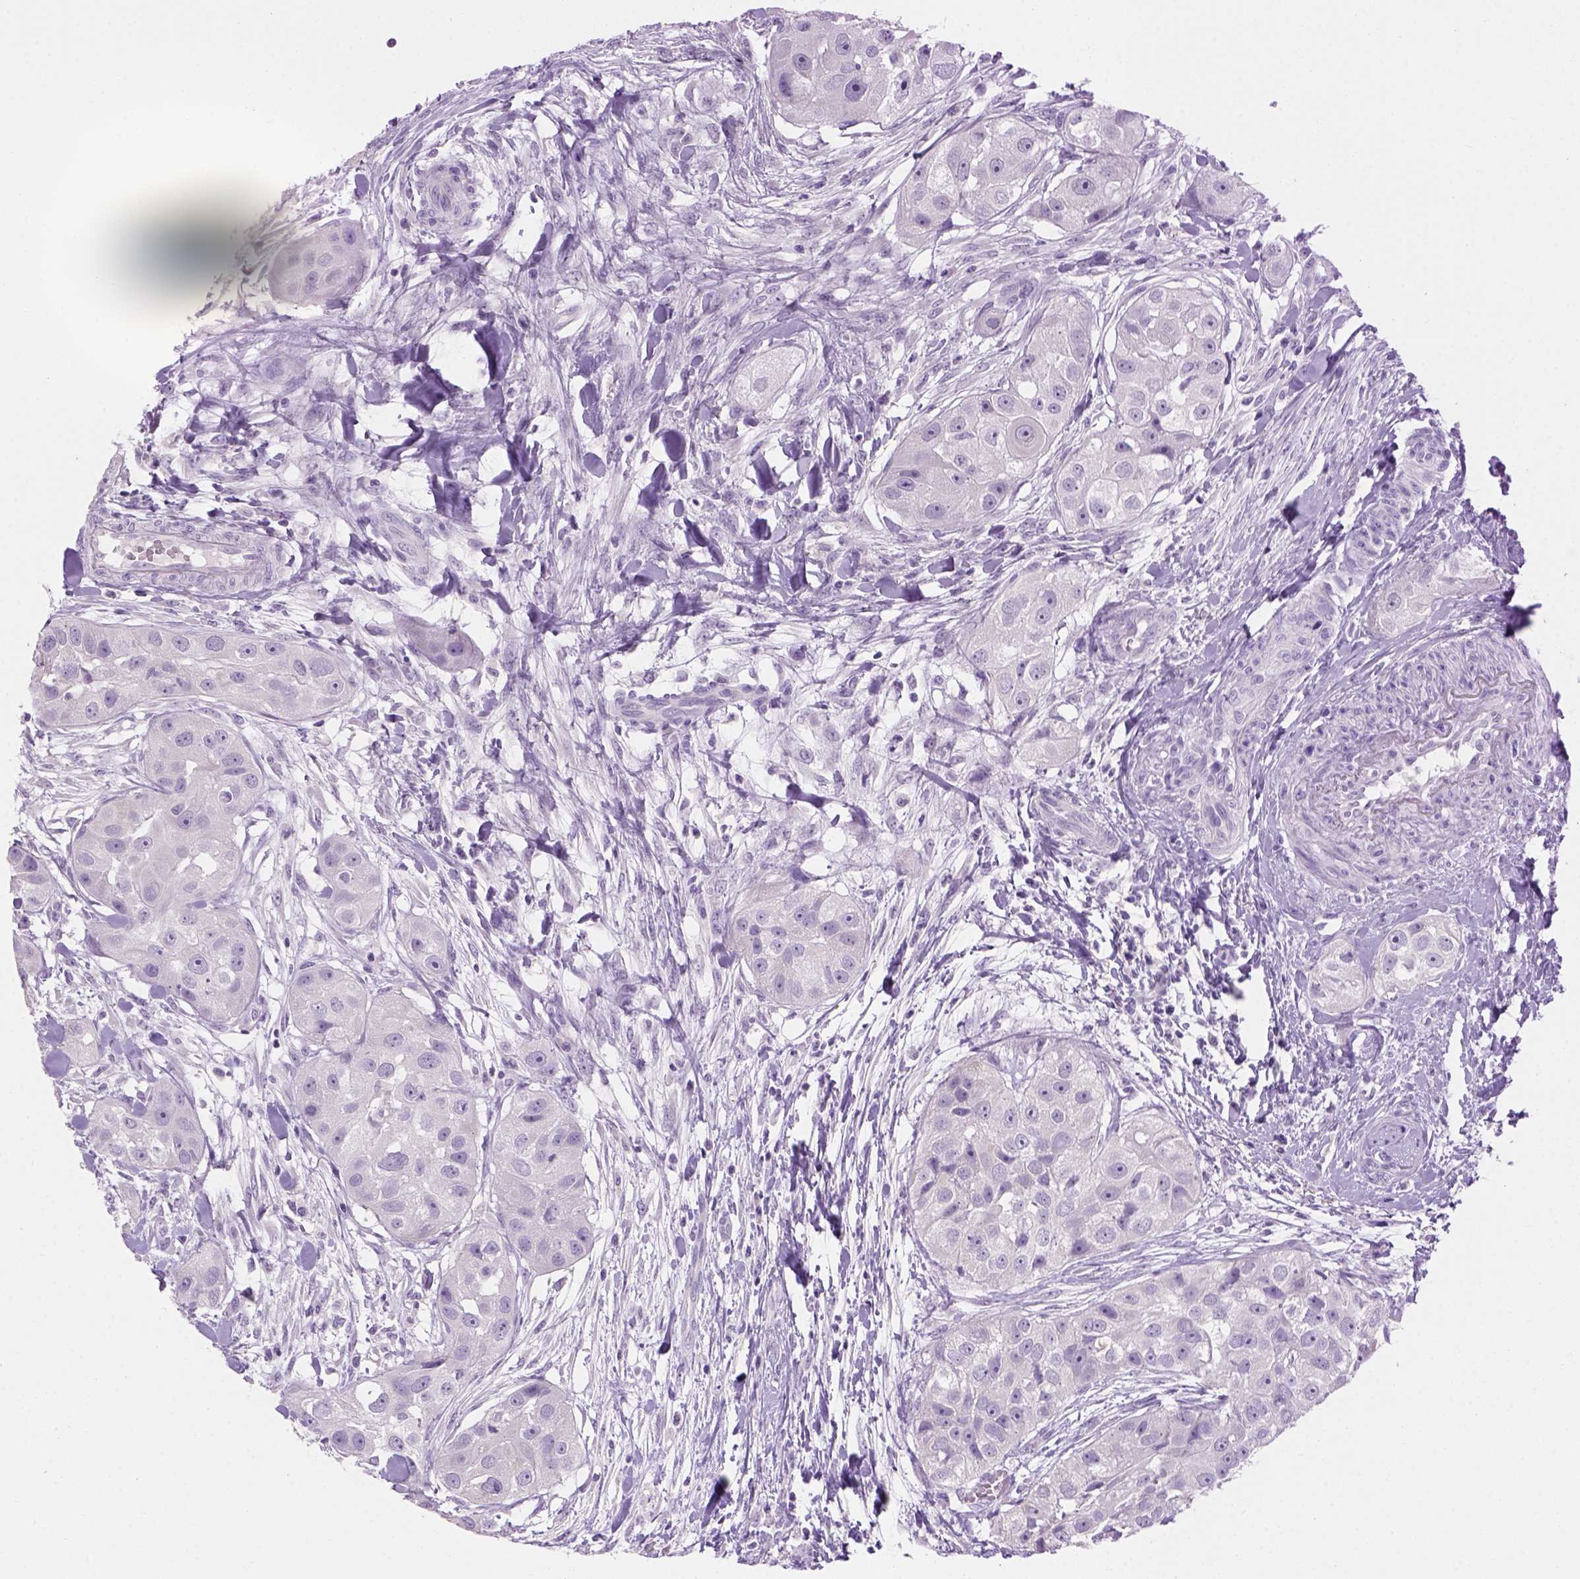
{"staining": {"intensity": "negative", "quantity": "none", "location": "none"}, "tissue": "head and neck cancer", "cell_type": "Tumor cells", "image_type": "cancer", "snomed": [{"axis": "morphology", "description": "Squamous cell carcinoma, NOS"}, {"axis": "topography", "description": "Head-Neck"}], "caption": "Tumor cells show no significant protein expression in head and neck squamous cell carcinoma. (DAB IHC visualized using brightfield microscopy, high magnification).", "gene": "CYP24A1", "patient": {"sex": "male", "age": 51}}